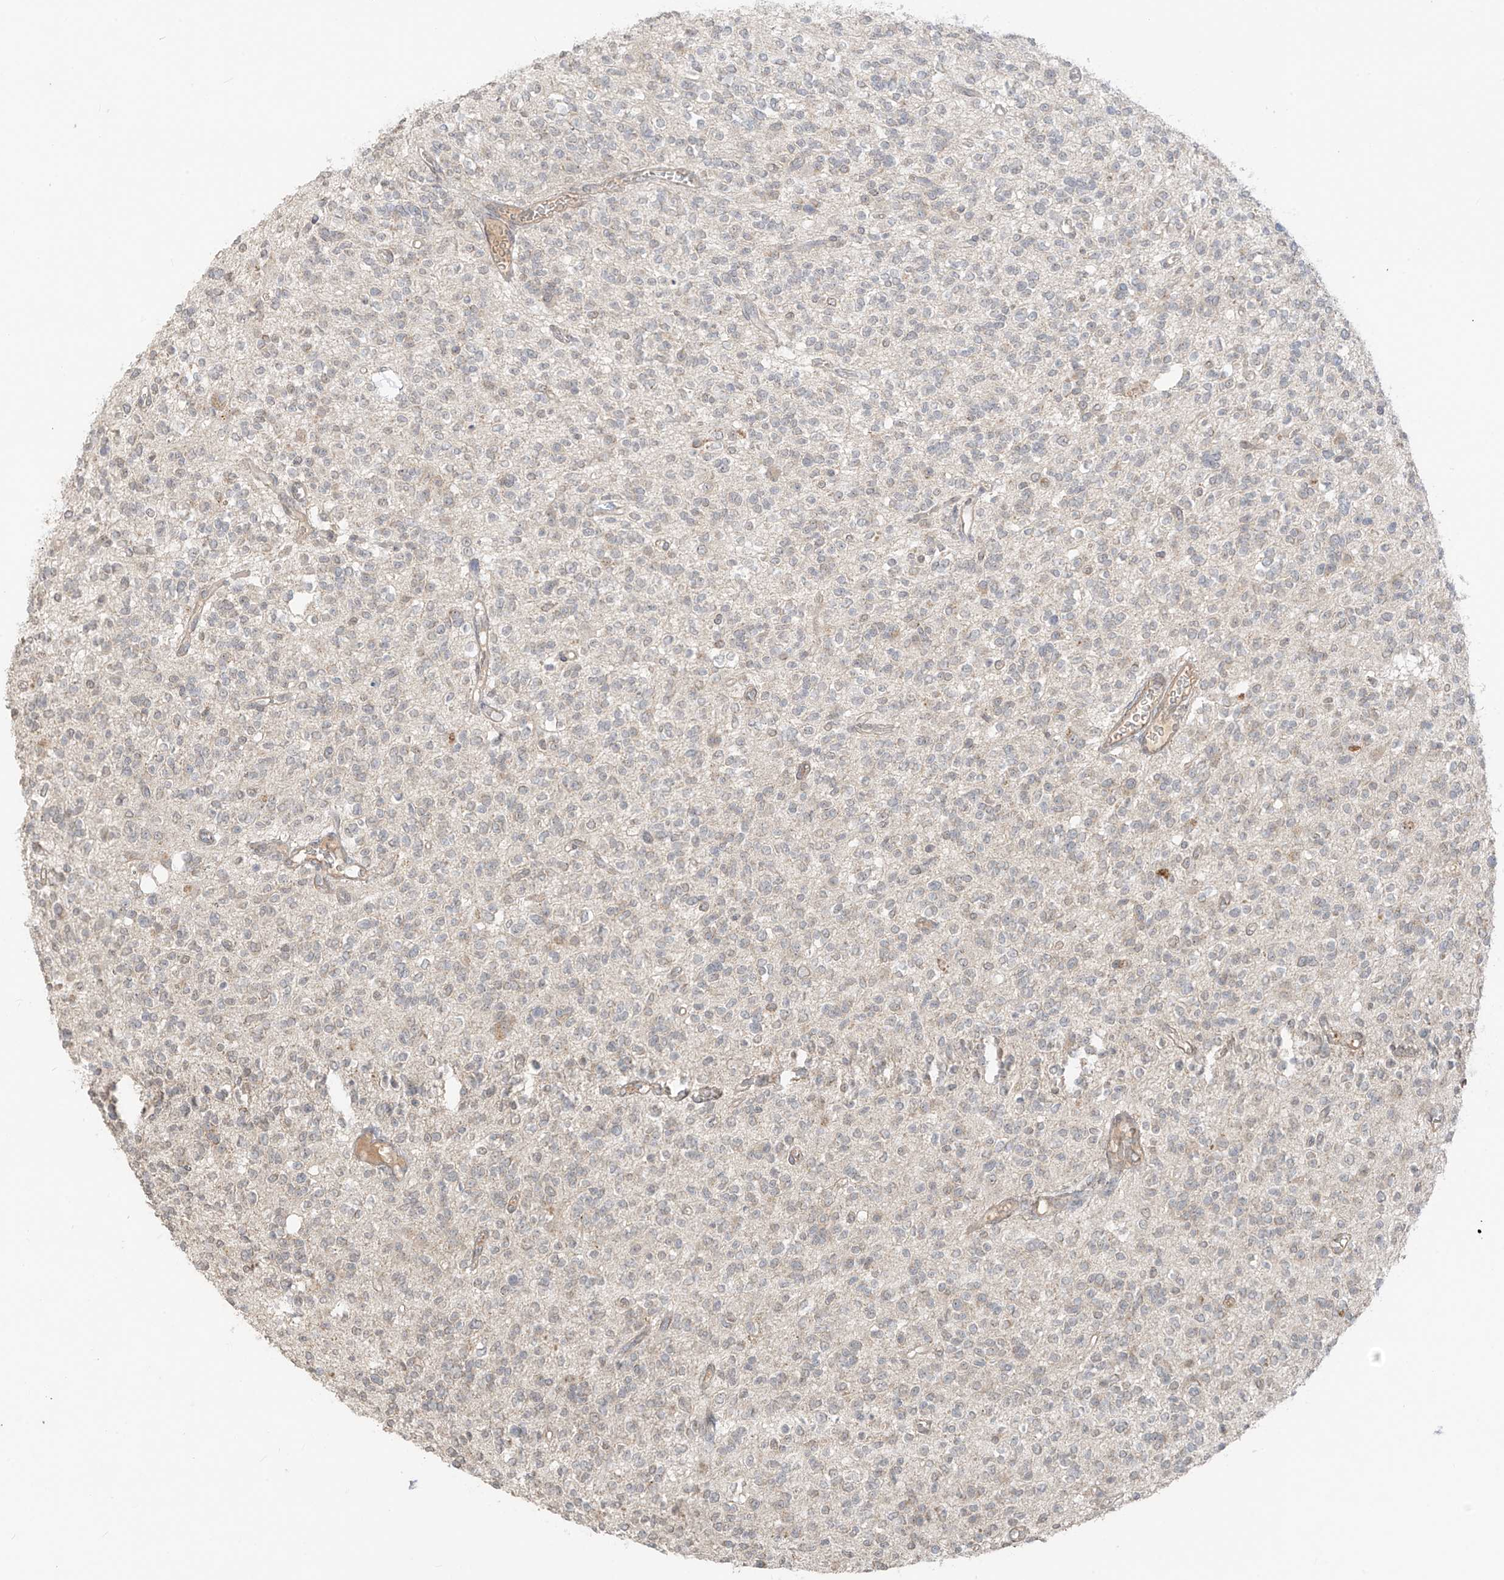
{"staining": {"intensity": "weak", "quantity": "<25%", "location": "nuclear"}, "tissue": "glioma", "cell_type": "Tumor cells", "image_type": "cancer", "snomed": [{"axis": "morphology", "description": "Glioma, malignant, High grade"}, {"axis": "topography", "description": "Brain"}], "caption": "High magnification brightfield microscopy of glioma stained with DAB (brown) and counterstained with hematoxylin (blue): tumor cells show no significant staining.", "gene": "ABCD1", "patient": {"sex": "male", "age": 34}}